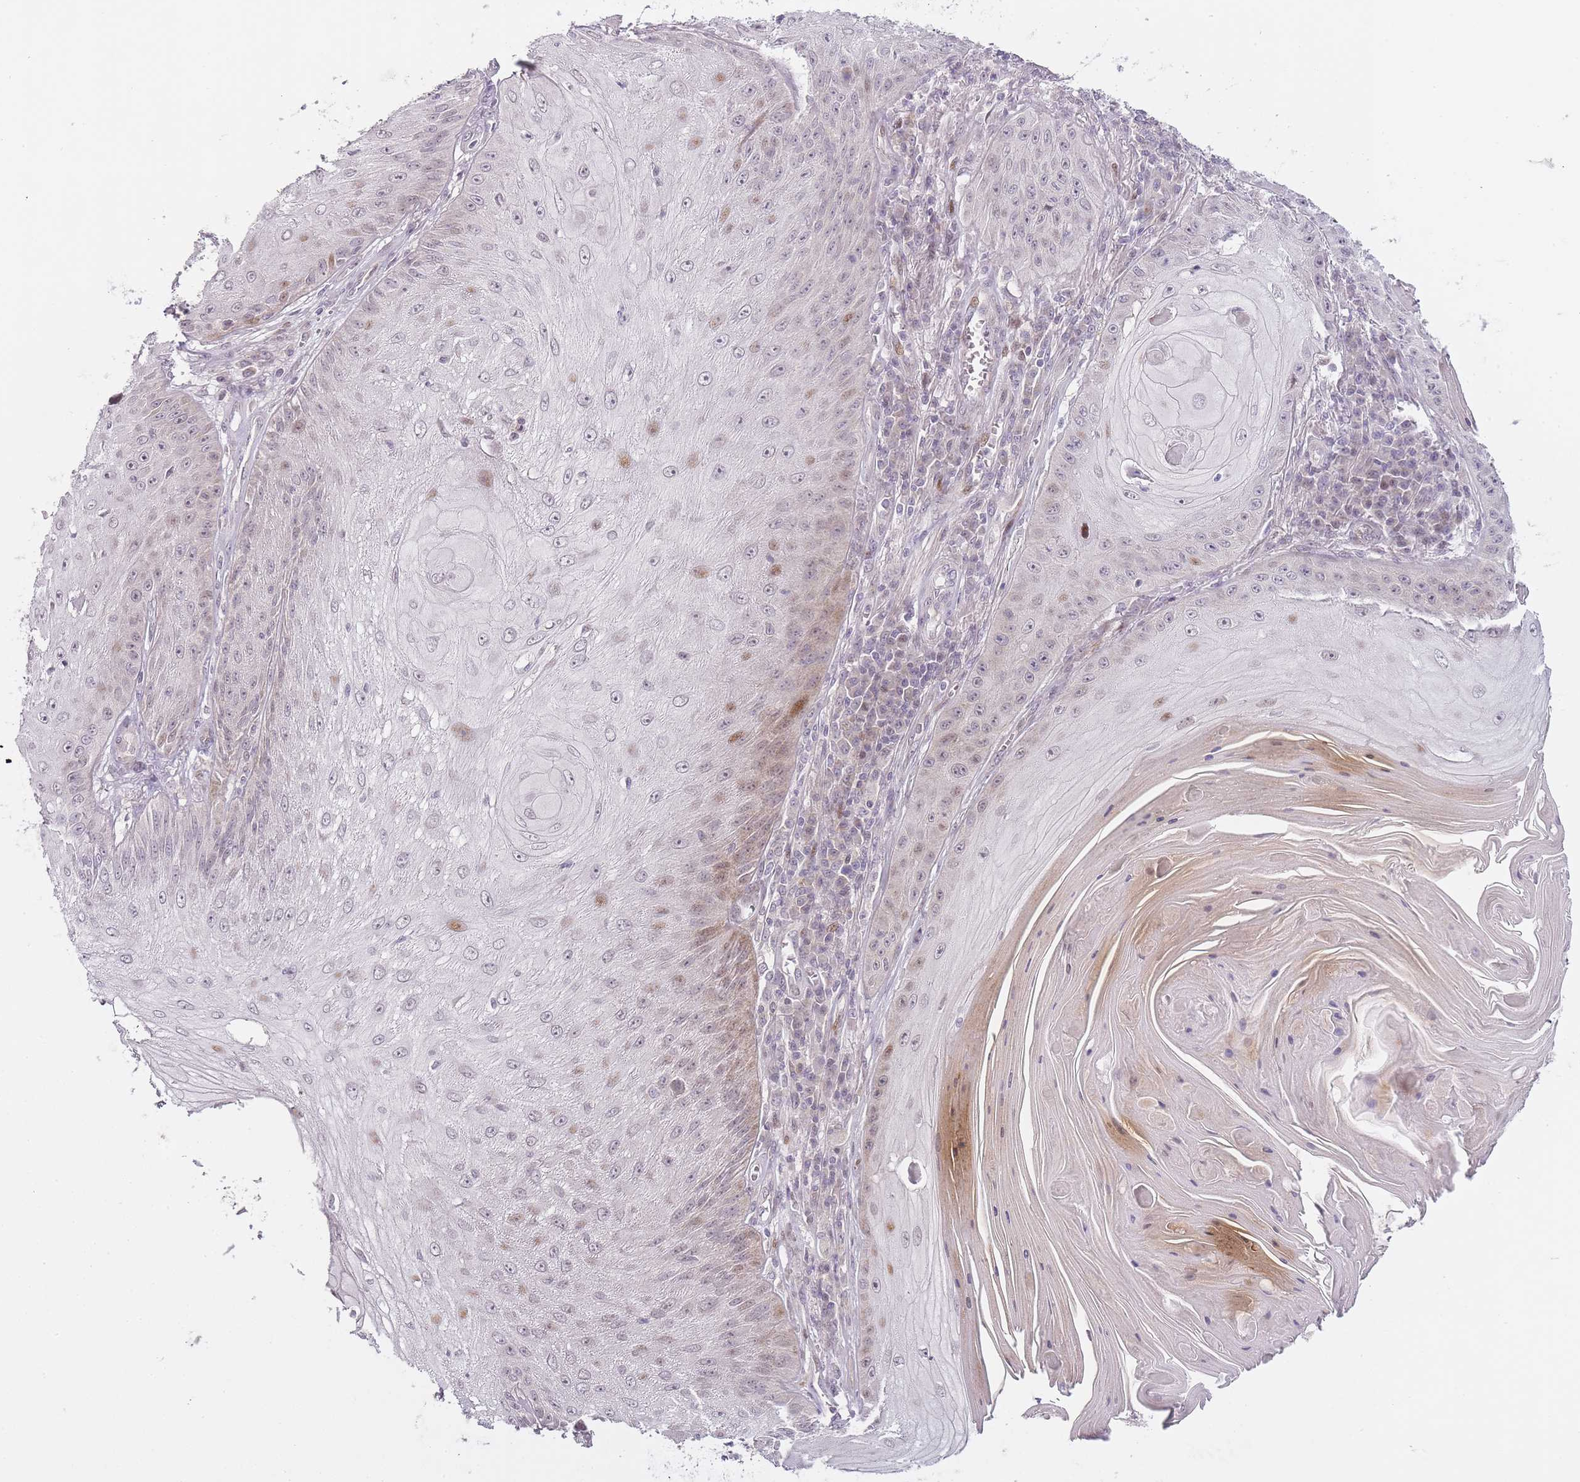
{"staining": {"intensity": "moderate", "quantity": "<25%", "location": "nuclear"}, "tissue": "skin cancer", "cell_type": "Tumor cells", "image_type": "cancer", "snomed": [{"axis": "morphology", "description": "Squamous cell carcinoma, NOS"}, {"axis": "topography", "description": "Skin"}], "caption": "High-magnification brightfield microscopy of squamous cell carcinoma (skin) stained with DAB (brown) and counterstained with hematoxylin (blue). tumor cells exhibit moderate nuclear staining is seen in approximately<25% of cells.", "gene": "OGG1", "patient": {"sex": "male", "age": 70}}